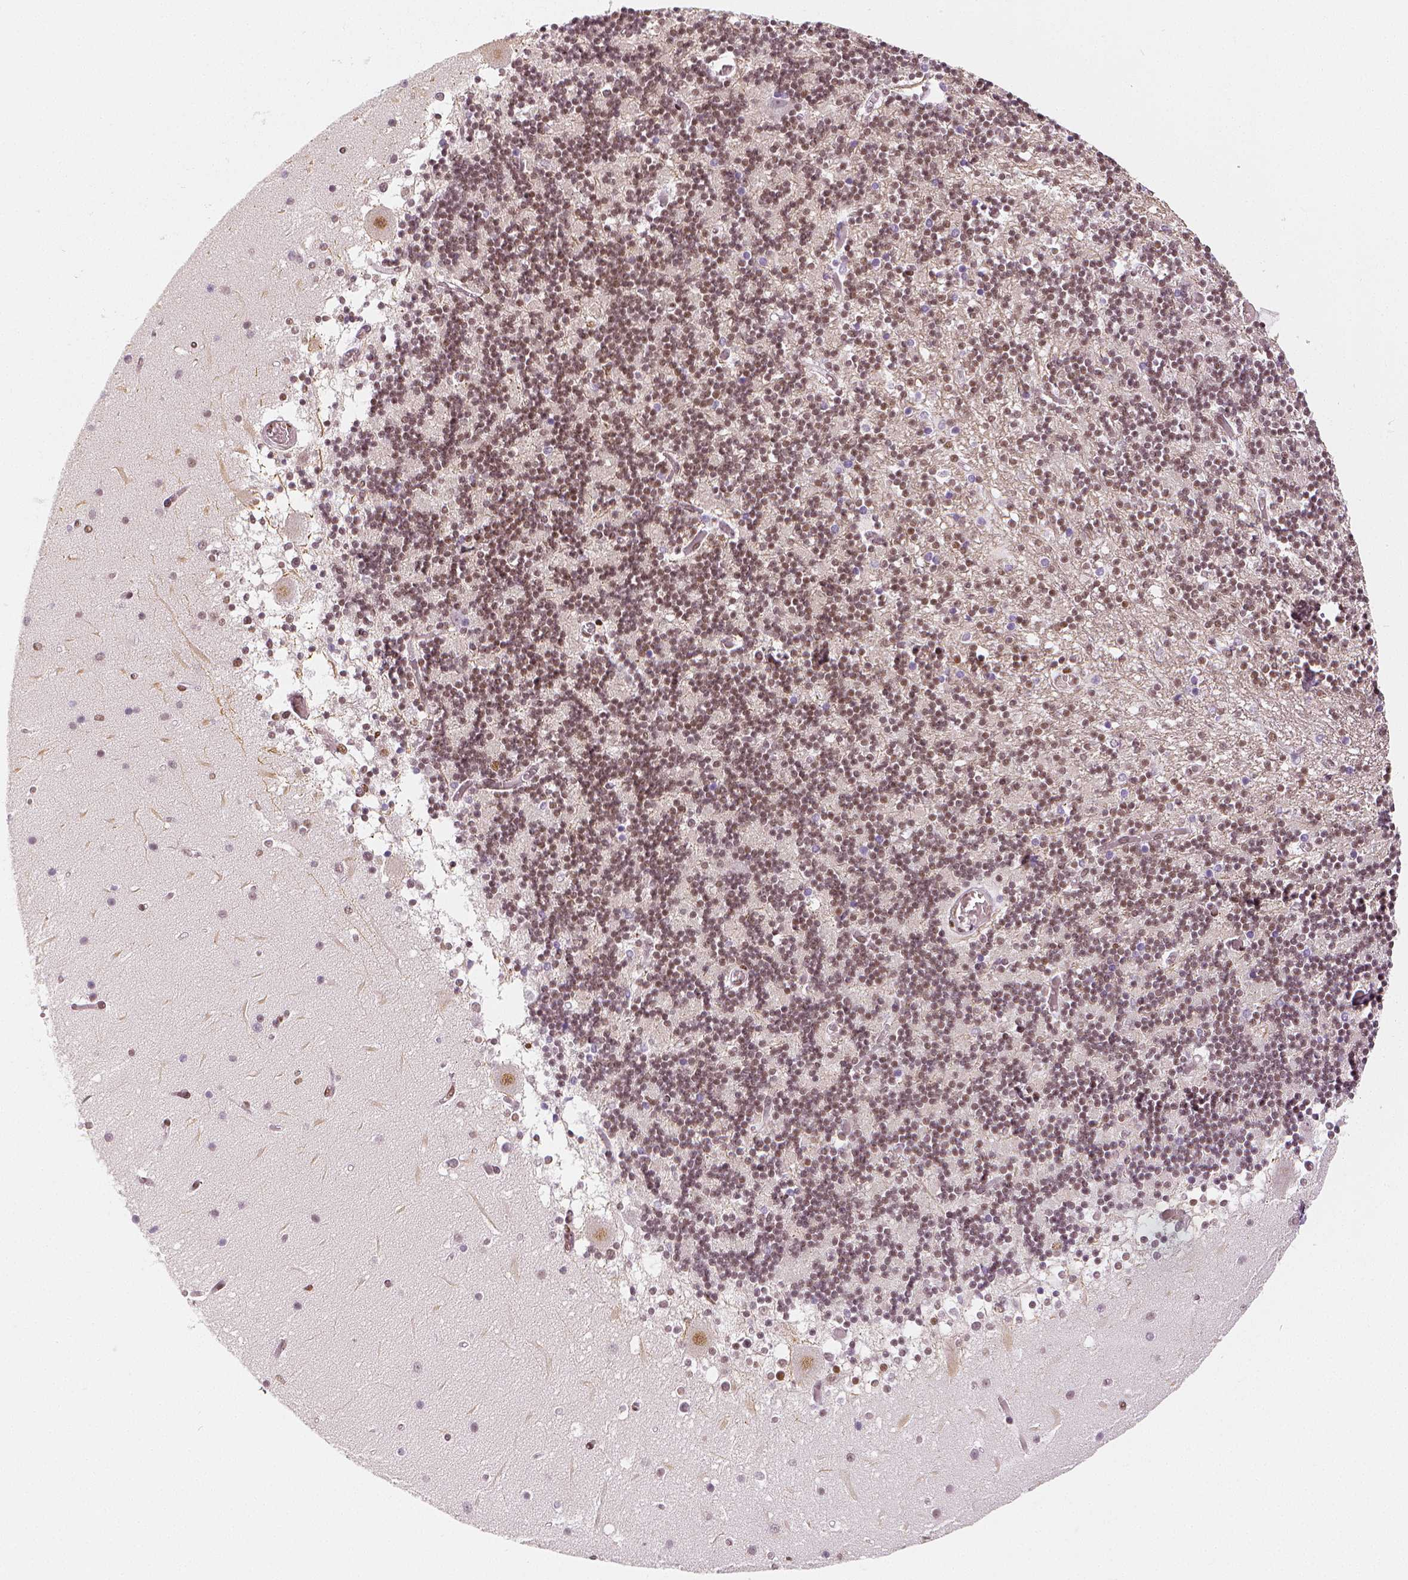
{"staining": {"intensity": "moderate", "quantity": ">75%", "location": "nuclear"}, "tissue": "cerebellum", "cell_type": "Cells in granular layer", "image_type": "normal", "snomed": [{"axis": "morphology", "description": "Normal tissue, NOS"}, {"axis": "topography", "description": "Cerebellum"}], "caption": "Moderate nuclear protein staining is seen in about >75% of cells in granular layer in cerebellum.", "gene": "KDM5B", "patient": {"sex": "female", "age": 28}}